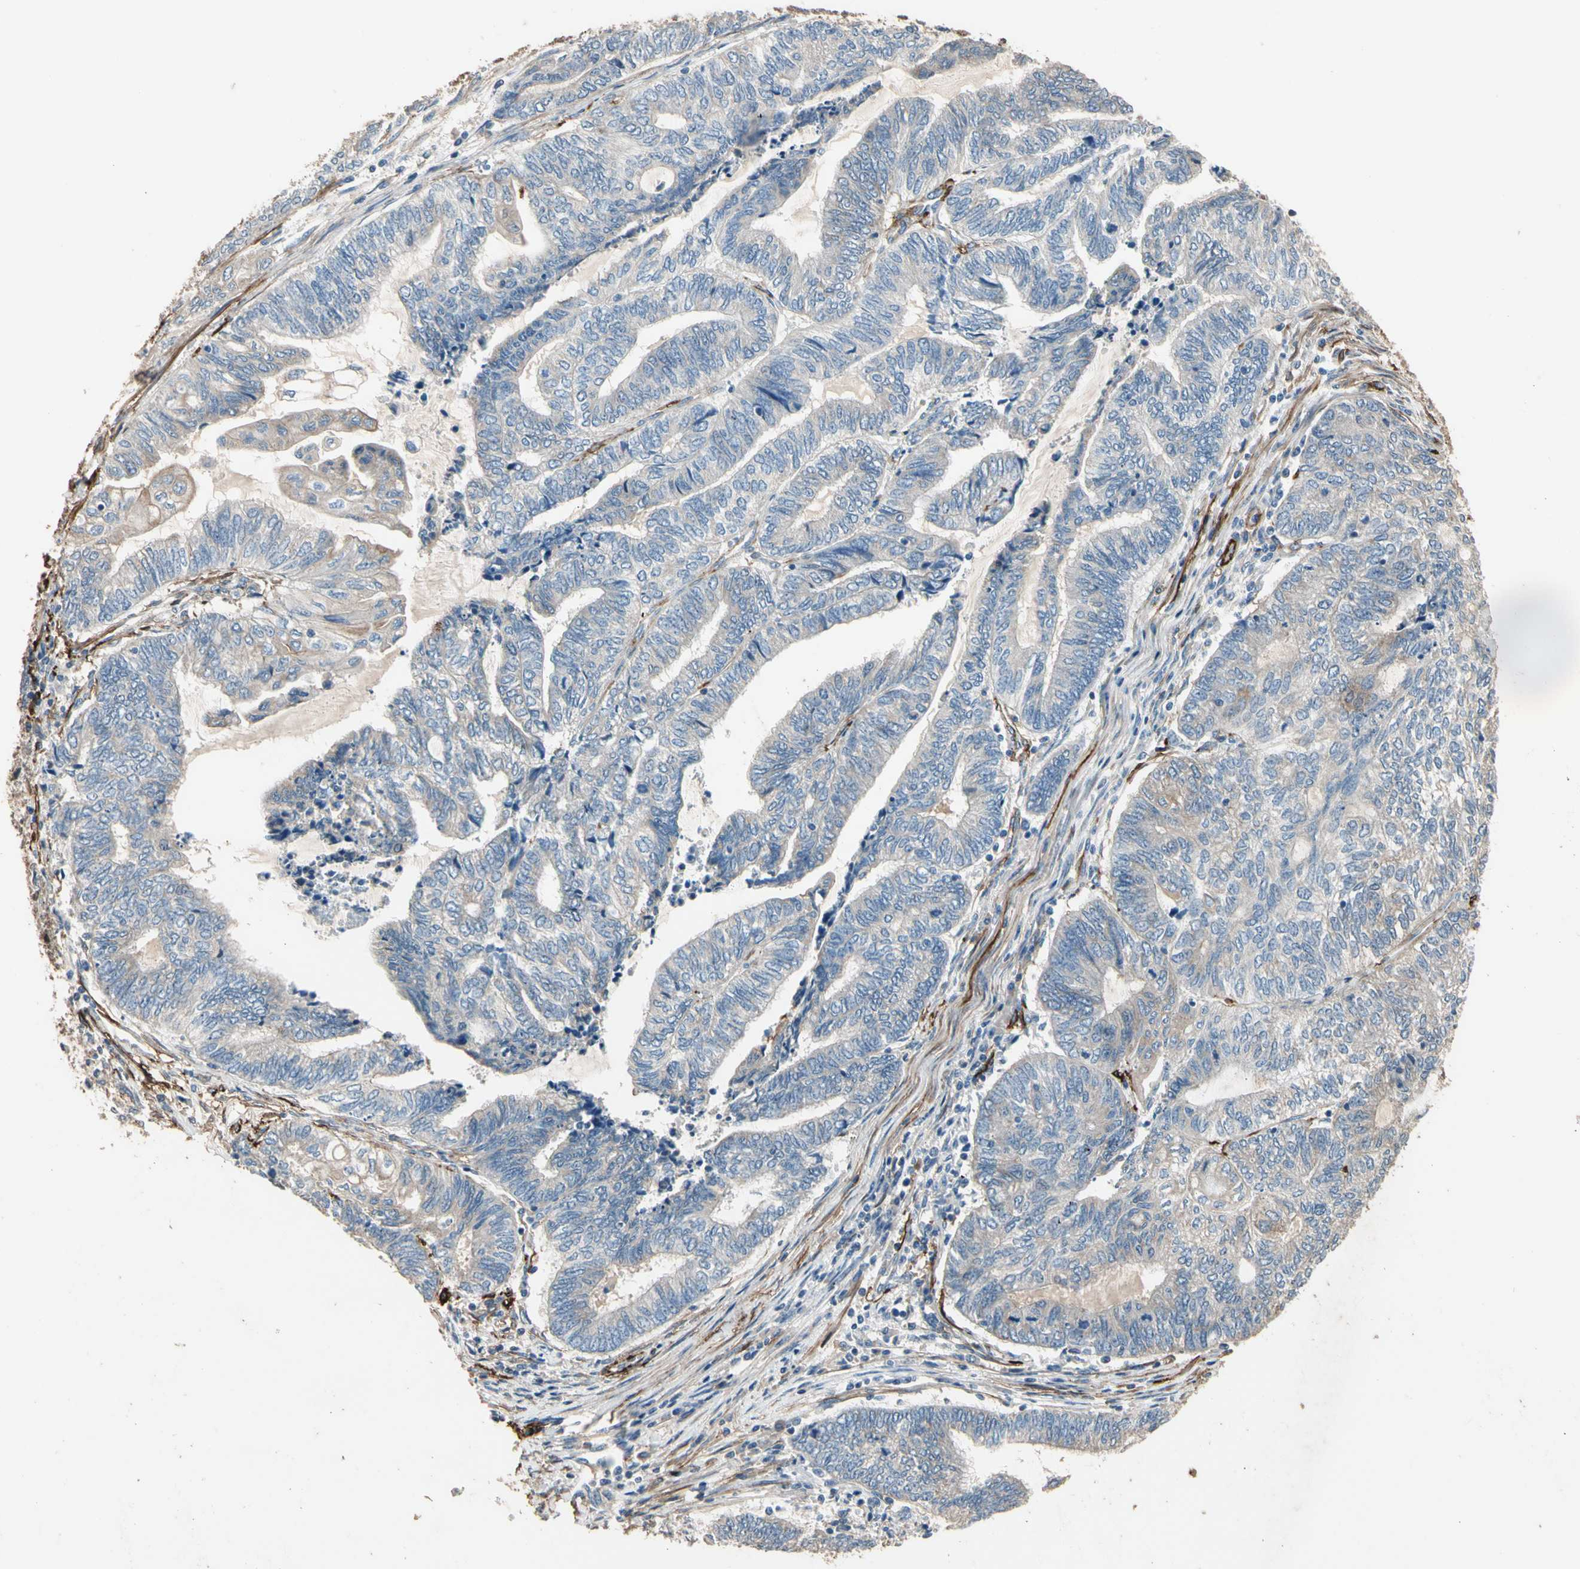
{"staining": {"intensity": "weak", "quantity": "25%-75%", "location": "cytoplasmic/membranous"}, "tissue": "endometrial cancer", "cell_type": "Tumor cells", "image_type": "cancer", "snomed": [{"axis": "morphology", "description": "Adenocarcinoma, NOS"}, {"axis": "topography", "description": "Uterus"}, {"axis": "topography", "description": "Endometrium"}], "caption": "DAB (3,3'-diaminobenzidine) immunohistochemical staining of adenocarcinoma (endometrial) shows weak cytoplasmic/membranous protein staining in approximately 25%-75% of tumor cells.", "gene": "SUSD2", "patient": {"sex": "female", "age": 70}}